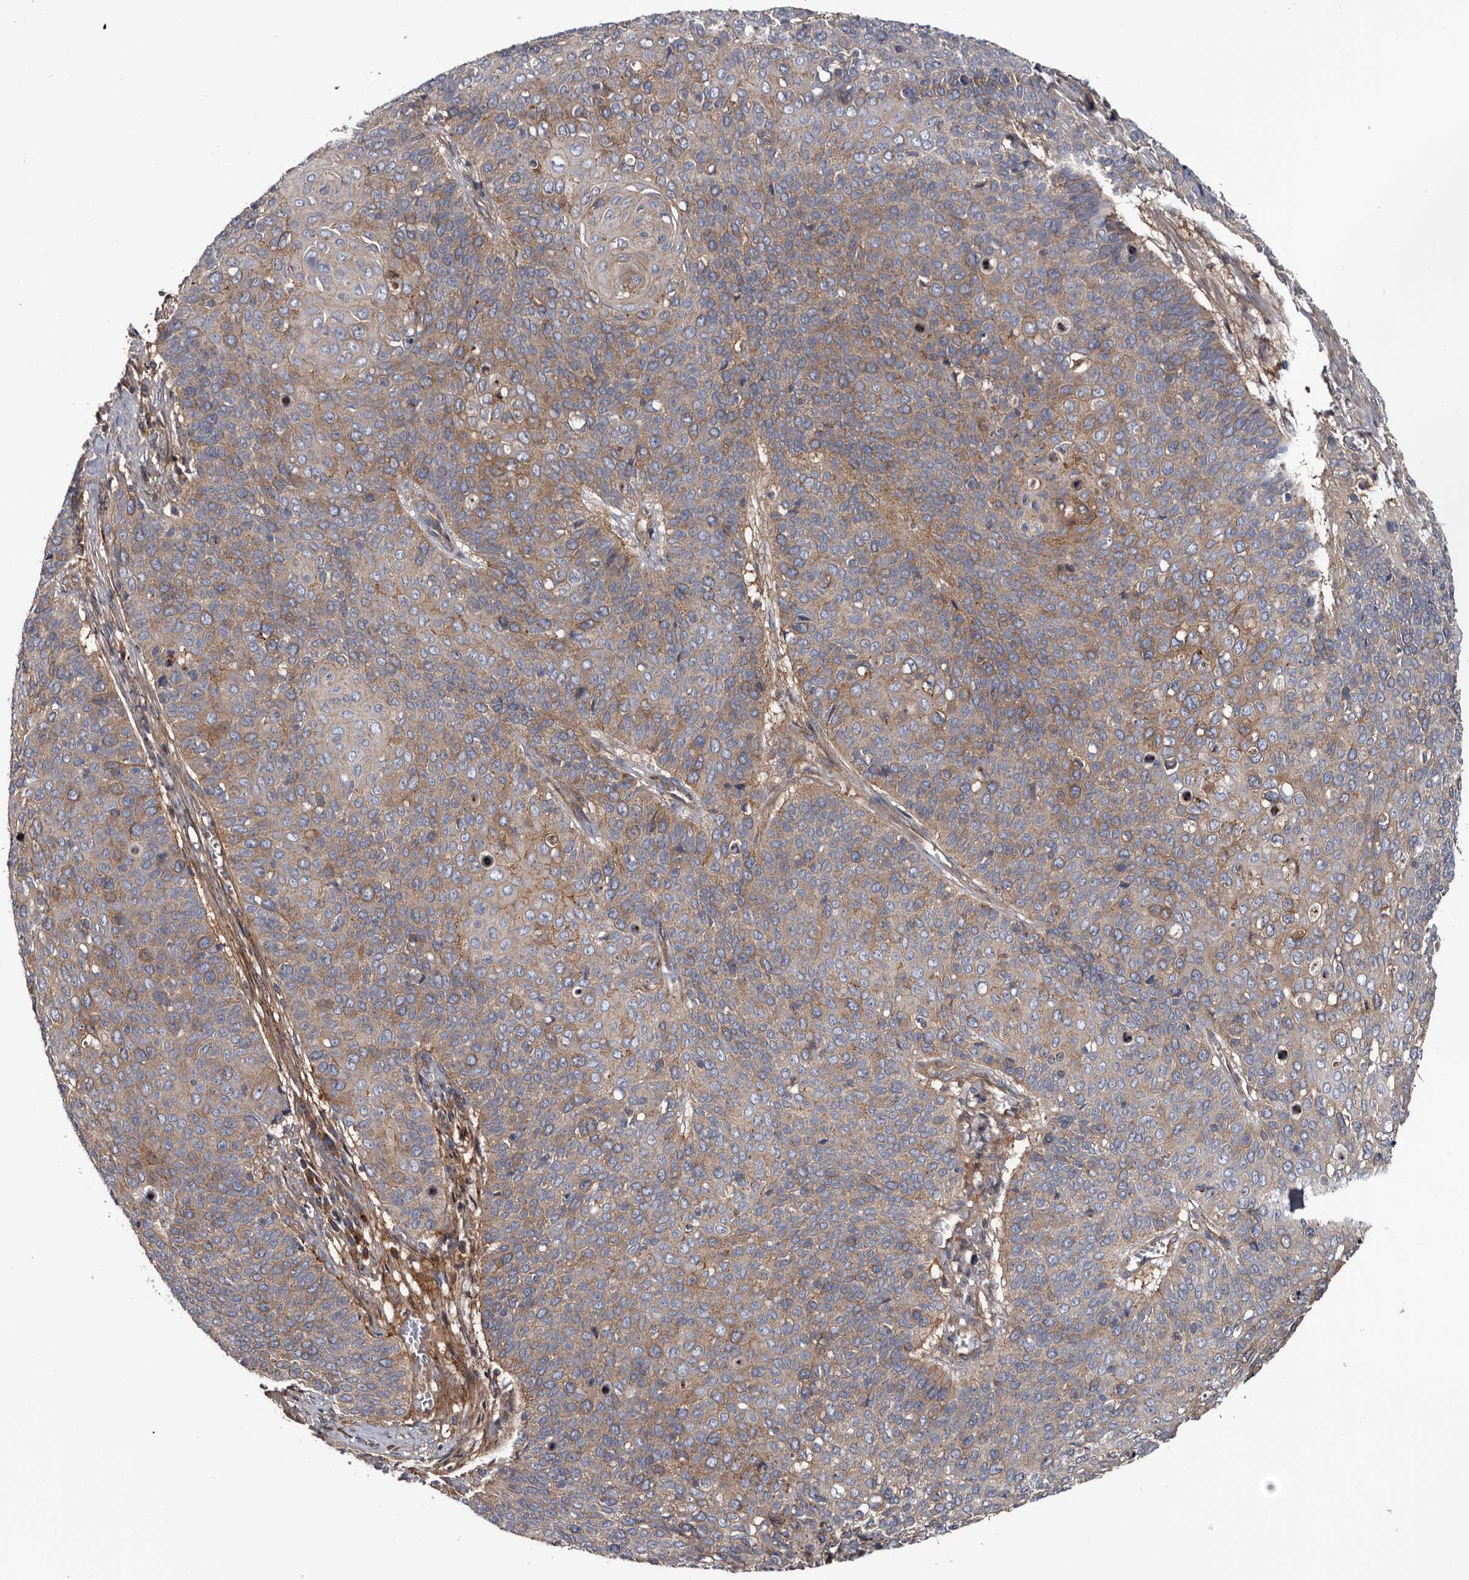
{"staining": {"intensity": "moderate", "quantity": "25%-75%", "location": "cytoplasmic/membranous"}, "tissue": "cervical cancer", "cell_type": "Tumor cells", "image_type": "cancer", "snomed": [{"axis": "morphology", "description": "Squamous cell carcinoma, NOS"}, {"axis": "topography", "description": "Cervix"}], "caption": "Moderate cytoplasmic/membranous staining is seen in about 25%-75% of tumor cells in cervical cancer (squamous cell carcinoma).", "gene": "TSPAN17", "patient": {"sex": "female", "age": 39}}